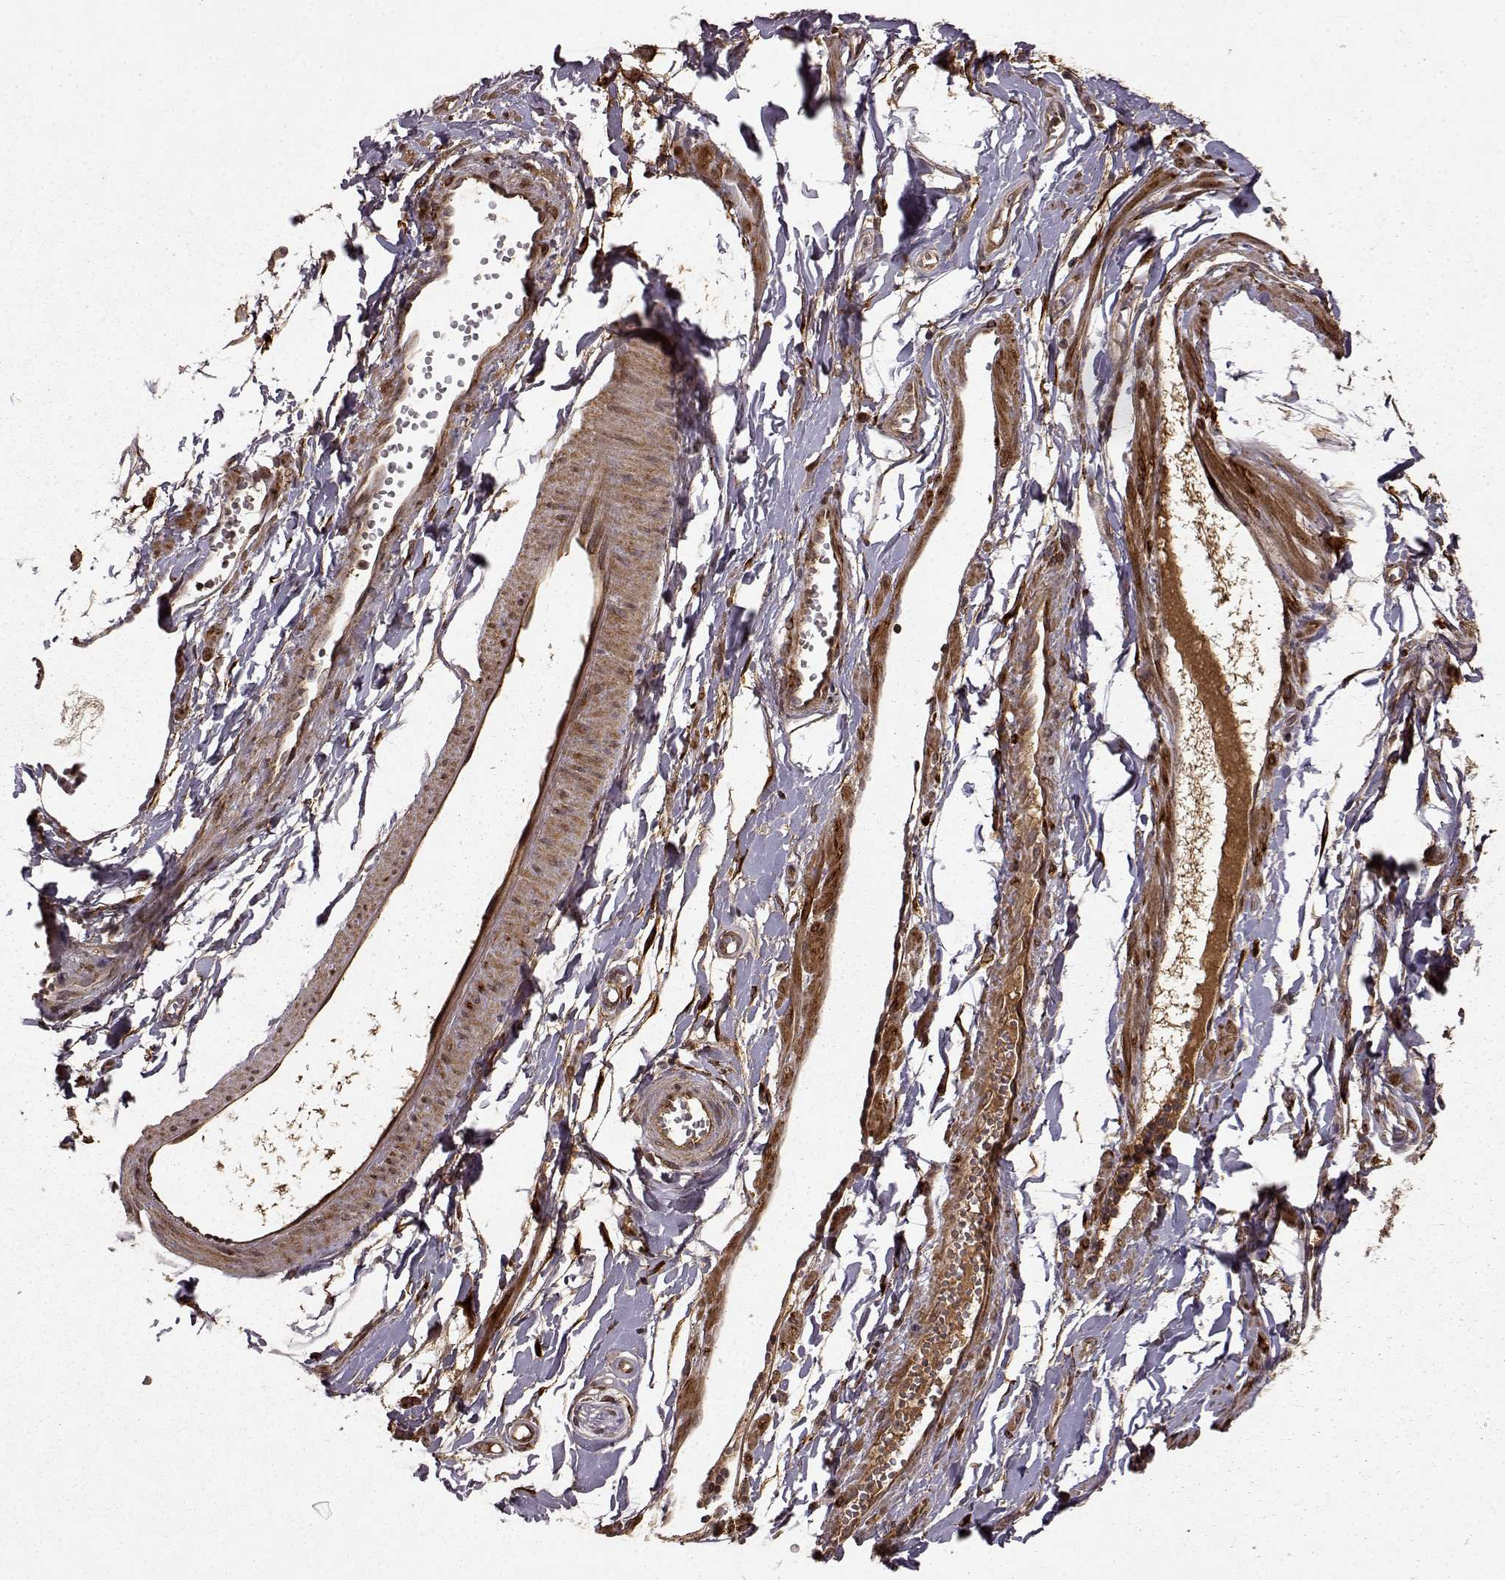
{"staining": {"intensity": "moderate", "quantity": "25%-75%", "location": "cytoplasmic/membranous"}, "tissue": "melanoma", "cell_type": "Tumor cells", "image_type": "cancer", "snomed": [{"axis": "morphology", "description": "Malignant melanoma, Metastatic site"}, {"axis": "topography", "description": "Lymph node"}], "caption": "The immunohistochemical stain highlights moderate cytoplasmic/membranous expression in tumor cells of malignant melanoma (metastatic site) tissue. Using DAB (brown) and hematoxylin (blue) stains, captured at high magnification using brightfield microscopy.", "gene": "FSTL1", "patient": {"sex": "female", "age": 64}}